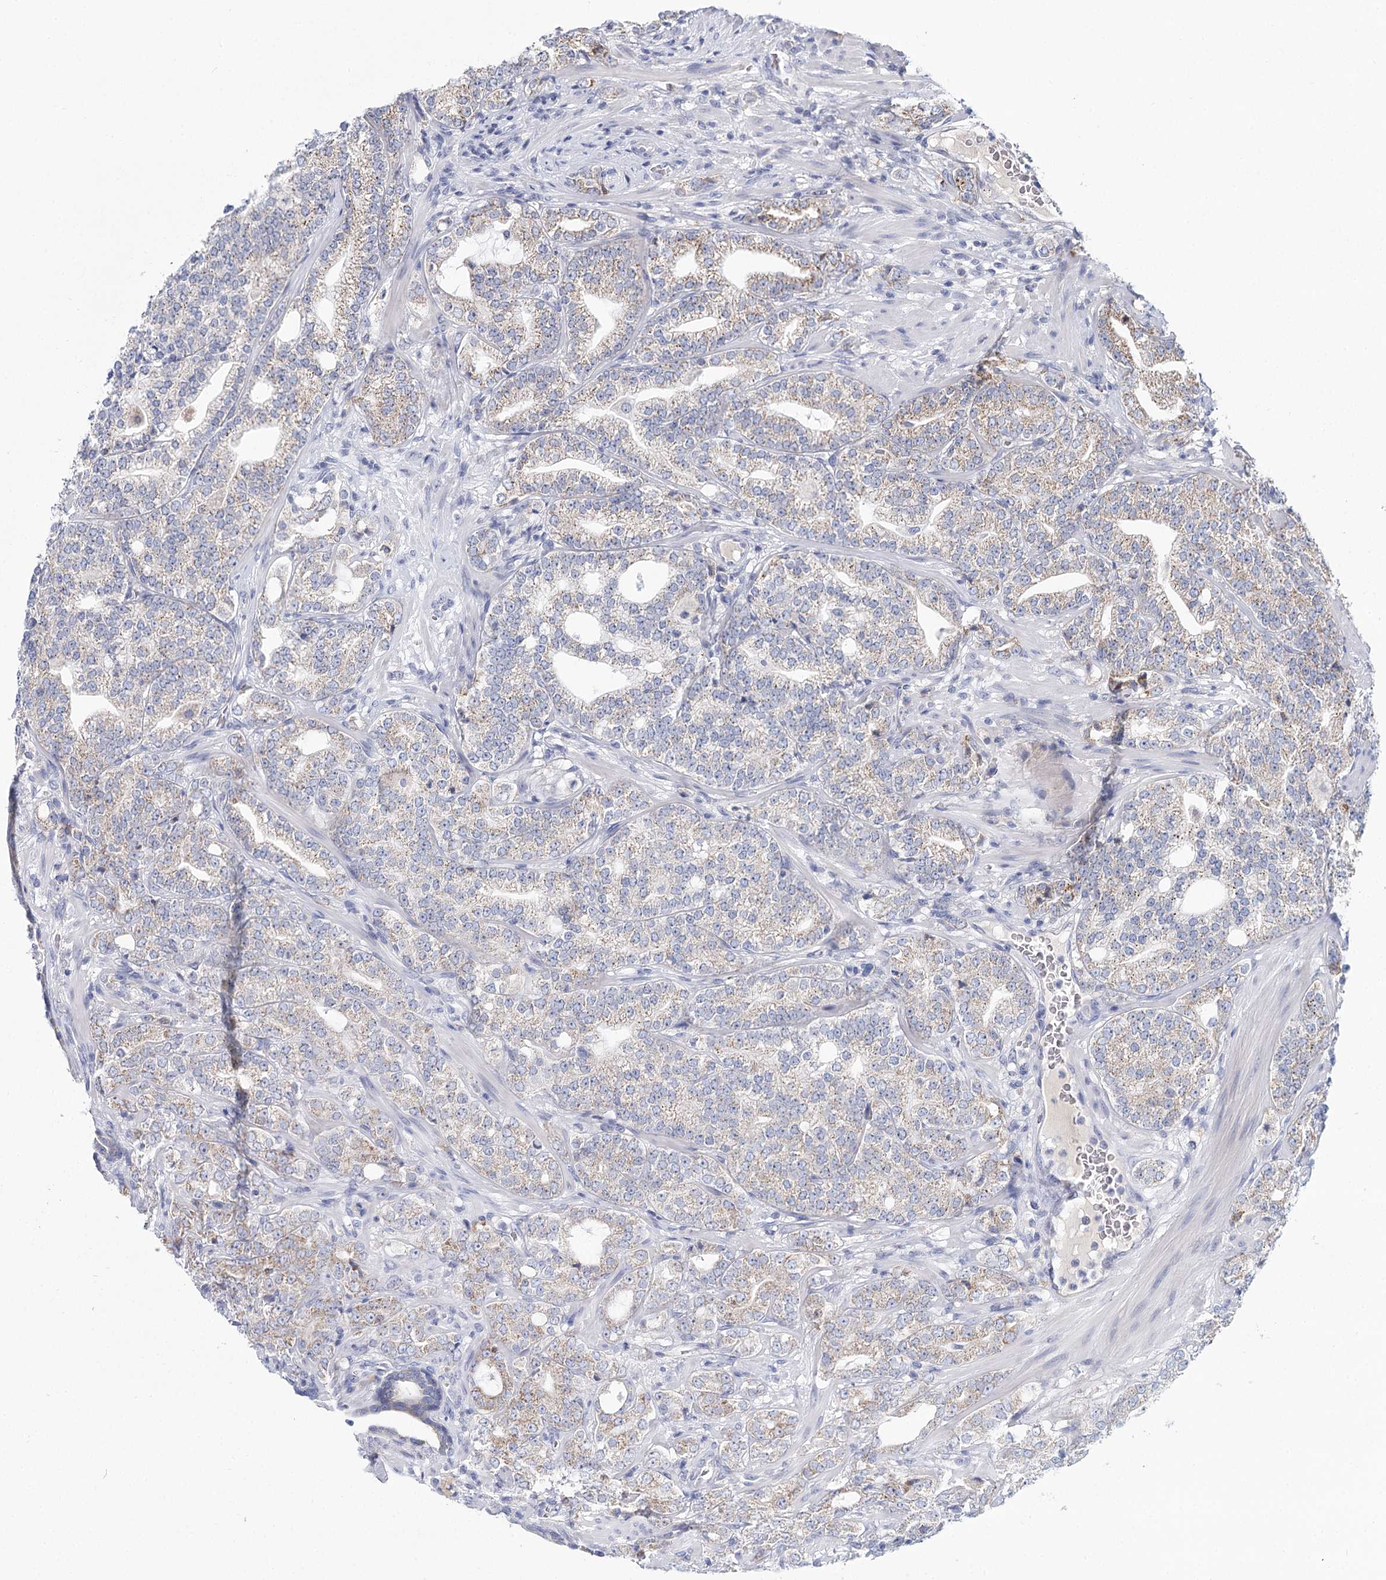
{"staining": {"intensity": "weak", "quantity": "25%-75%", "location": "cytoplasmic/membranous"}, "tissue": "prostate cancer", "cell_type": "Tumor cells", "image_type": "cancer", "snomed": [{"axis": "morphology", "description": "Adenocarcinoma, High grade"}, {"axis": "topography", "description": "Prostate"}], "caption": "IHC image of prostate adenocarcinoma (high-grade) stained for a protein (brown), which displays low levels of weak cytoplasmic/membranous staining in approximately 25%-75% of tumor cells.", "gene": "ARHGAP44", "patient": {"sex": "male", "age": 64}}